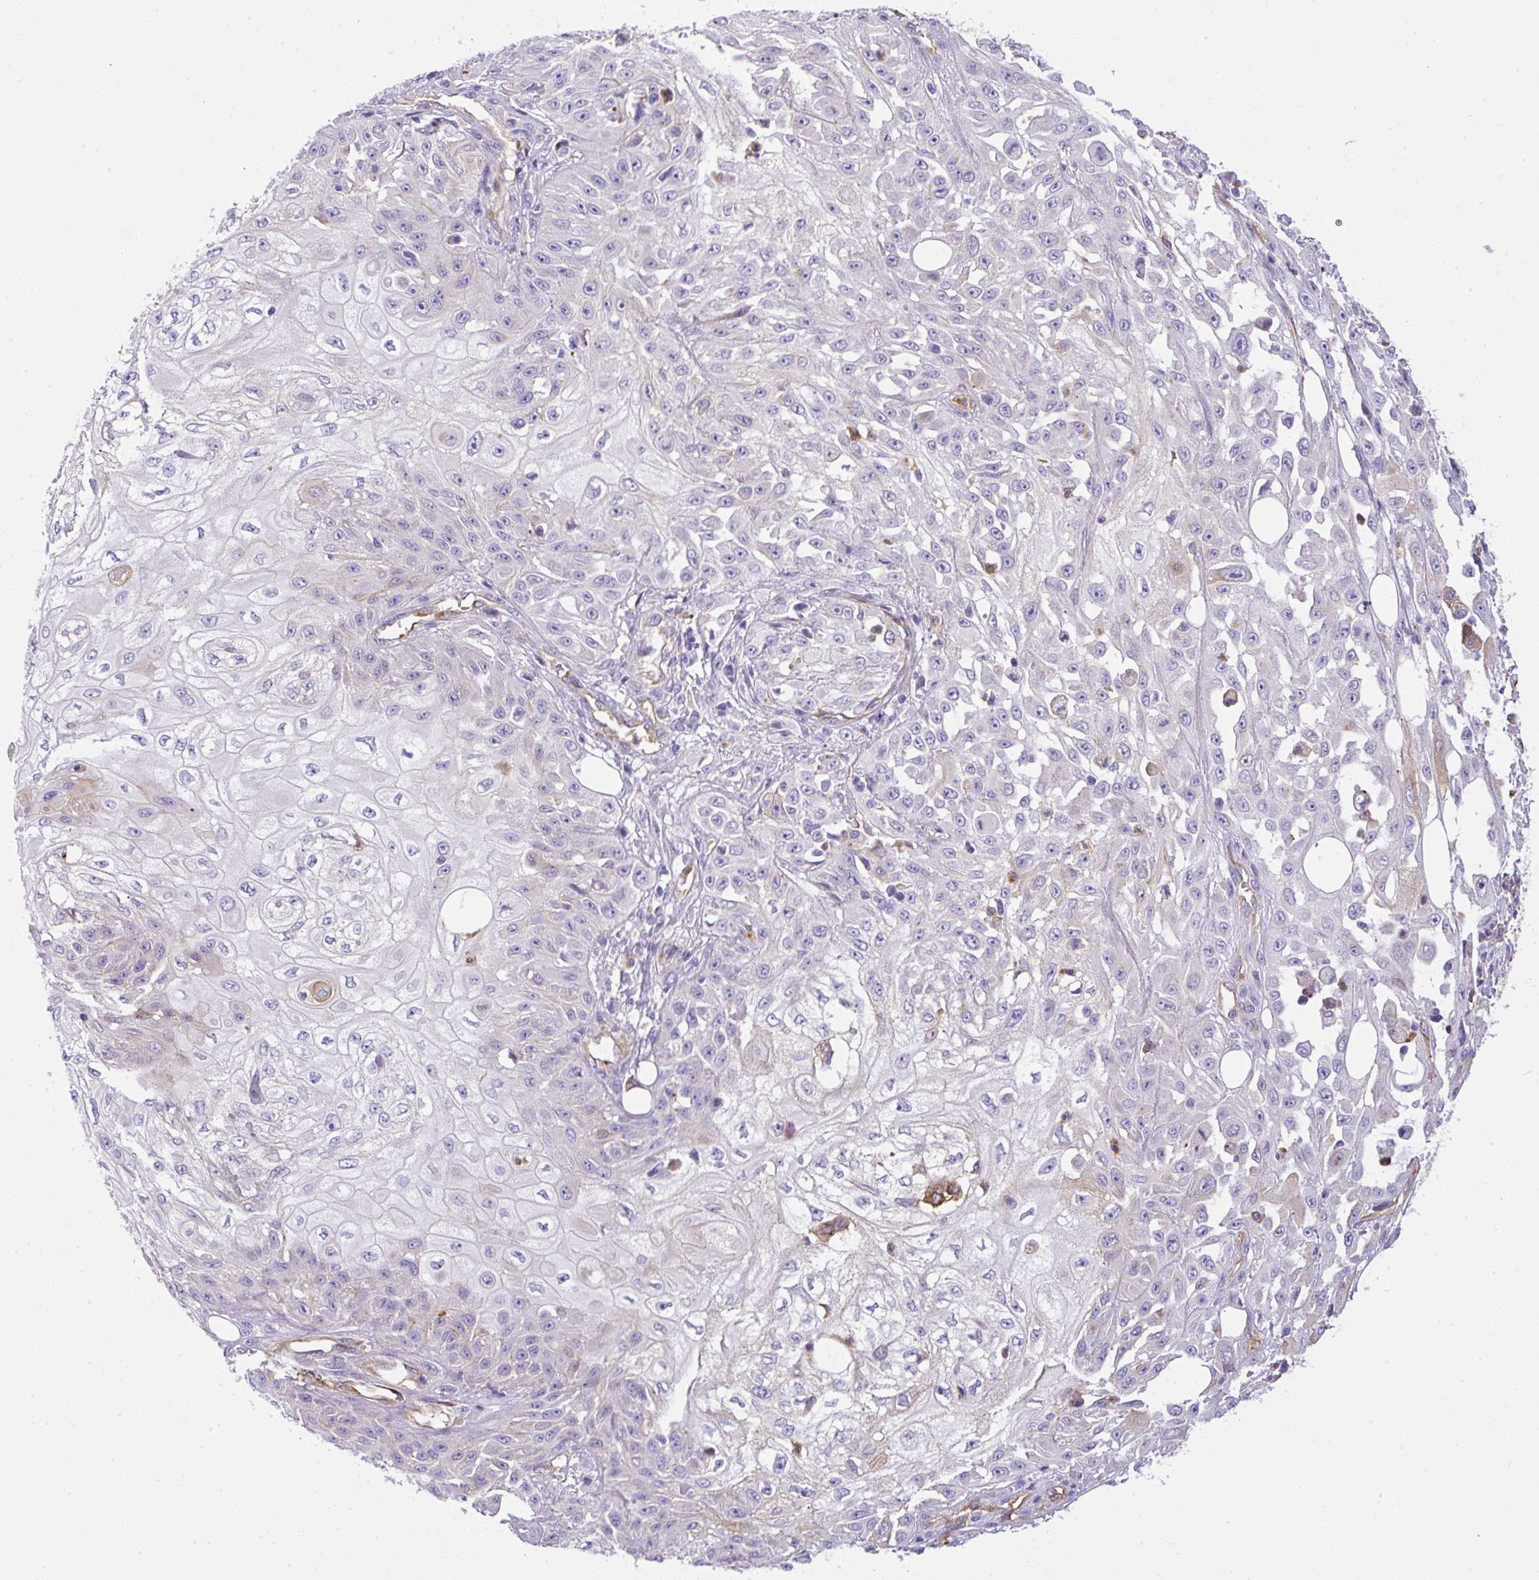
{"staining": {"intensity": "negative", "quantity": "none", "location": "none"}, "tissue": "skin cancer", "cell_type": "Tumor cells", "image_type": "cancer", "snomed": [{"axis": "morphology", "description": "Squamous cell carcinoma, NOS"}, {"axis": "morphology", "description": "Squamous cell carcinoma, metastatic, NOS"}, {"axis": "topography", "description": "Skin"}, {"axis": "topography", "description": "Lymph node"}], "caption": "IHC of skin cancer (metastatic squamous cell carcinoma) demonstrates no expression in tumor cells.", "gene": "MAGEB5", "patient": {"sex": "male", "age": 75}}